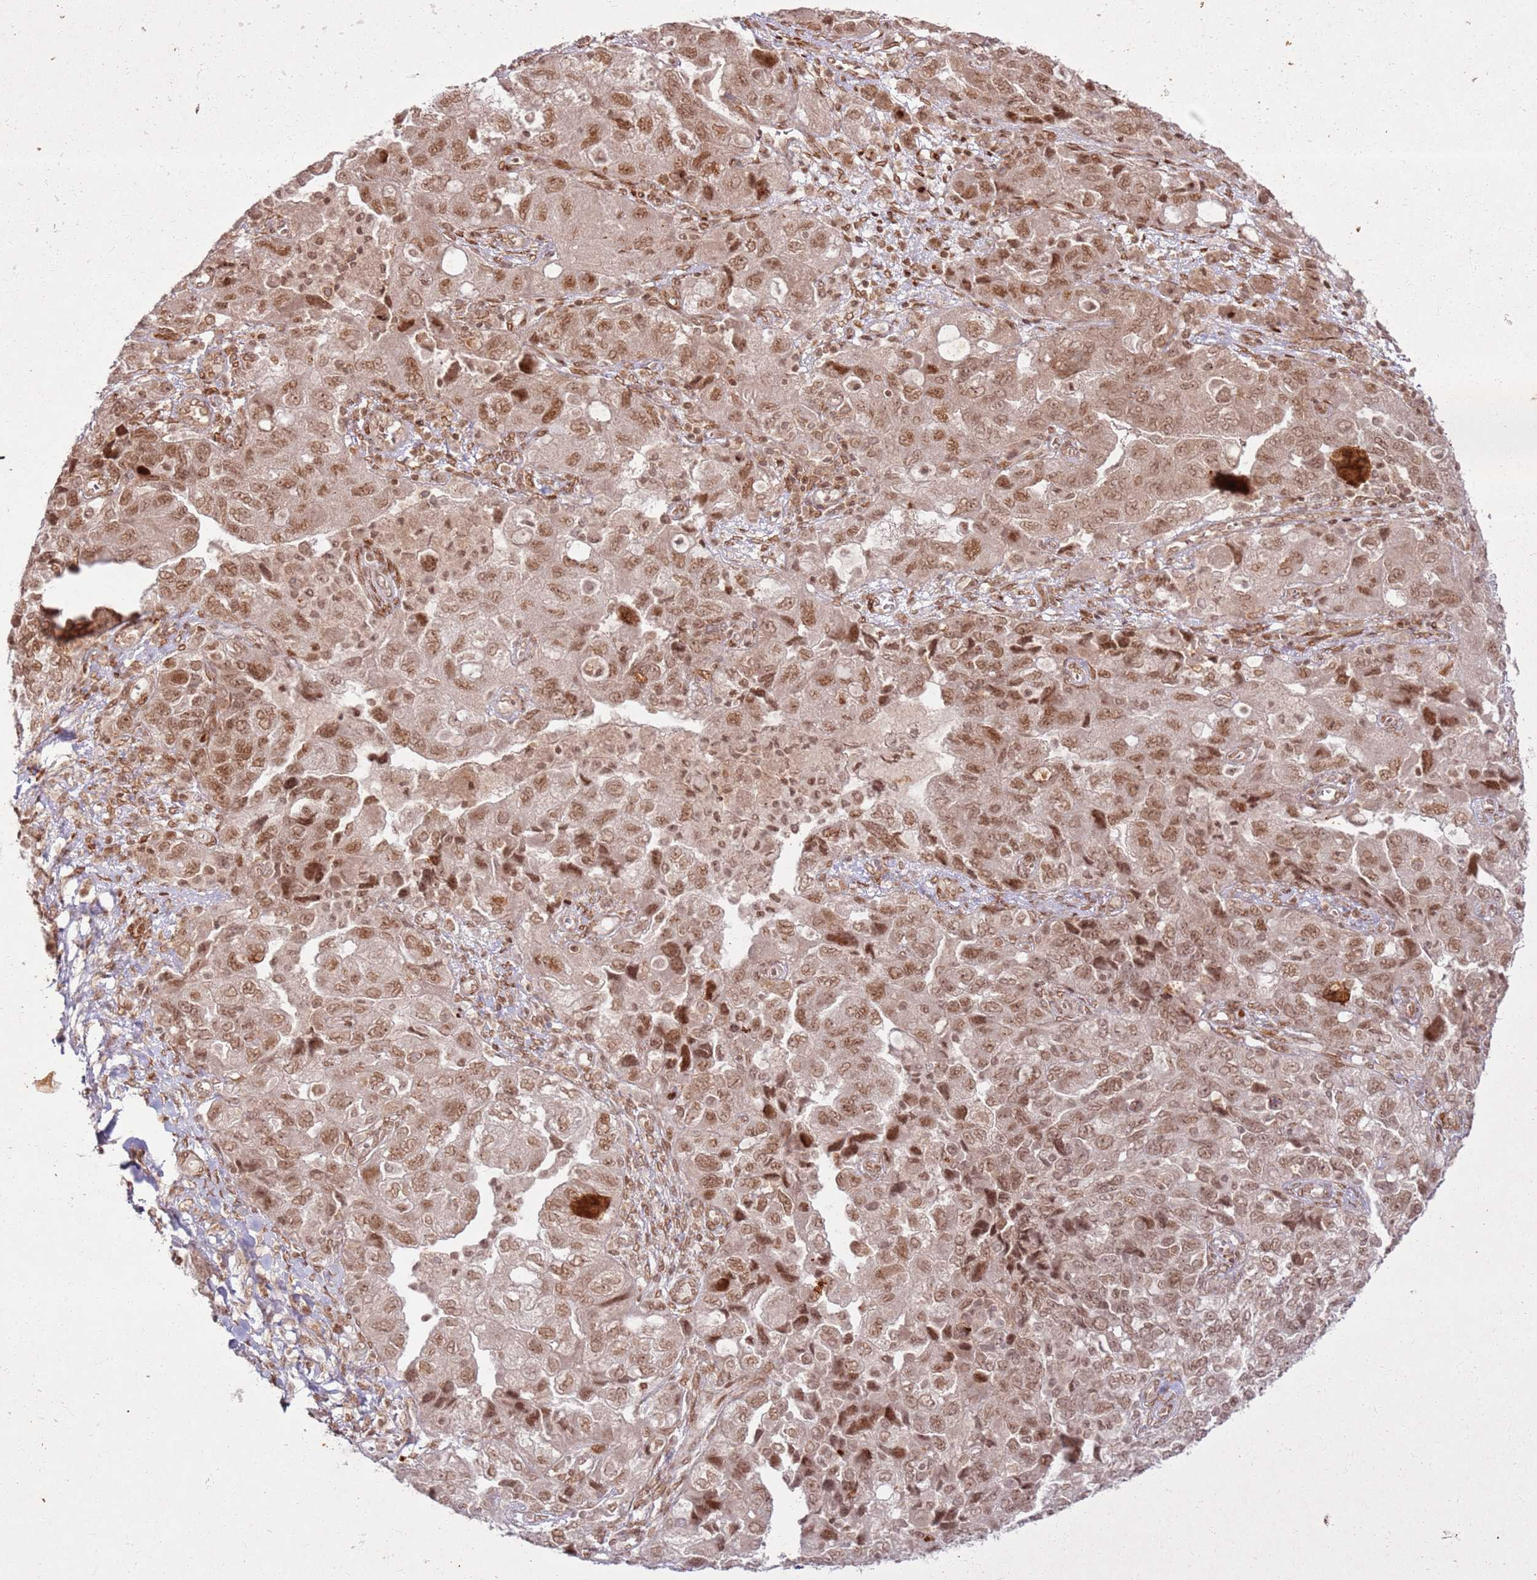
{"staining": {"intensity": "moderate", "quantity": ">75%", "location": "cytoplasmic/membranous,nuclear"}, "tissue": "ovarian cancer", "cell_type": "Tumor cells", "image_type": "cancer", "snomed": [{"axis": "morphology", "description": "Carcinoma, NOS"}, {"axis": "morphology", "description": "Cystadenocarcinoma, serous, NOS"}, {"axis": "topography", "description": "Ovary"}], "caption": "About >75% of tumor cells in human ovarian cancer display moderate cytoplasmic/membranous and nuclear protein staining as visualized by brown immunohistochemical staining.", "gene": "KLHL36", "patient": {"sex": "female", "age": 69}}